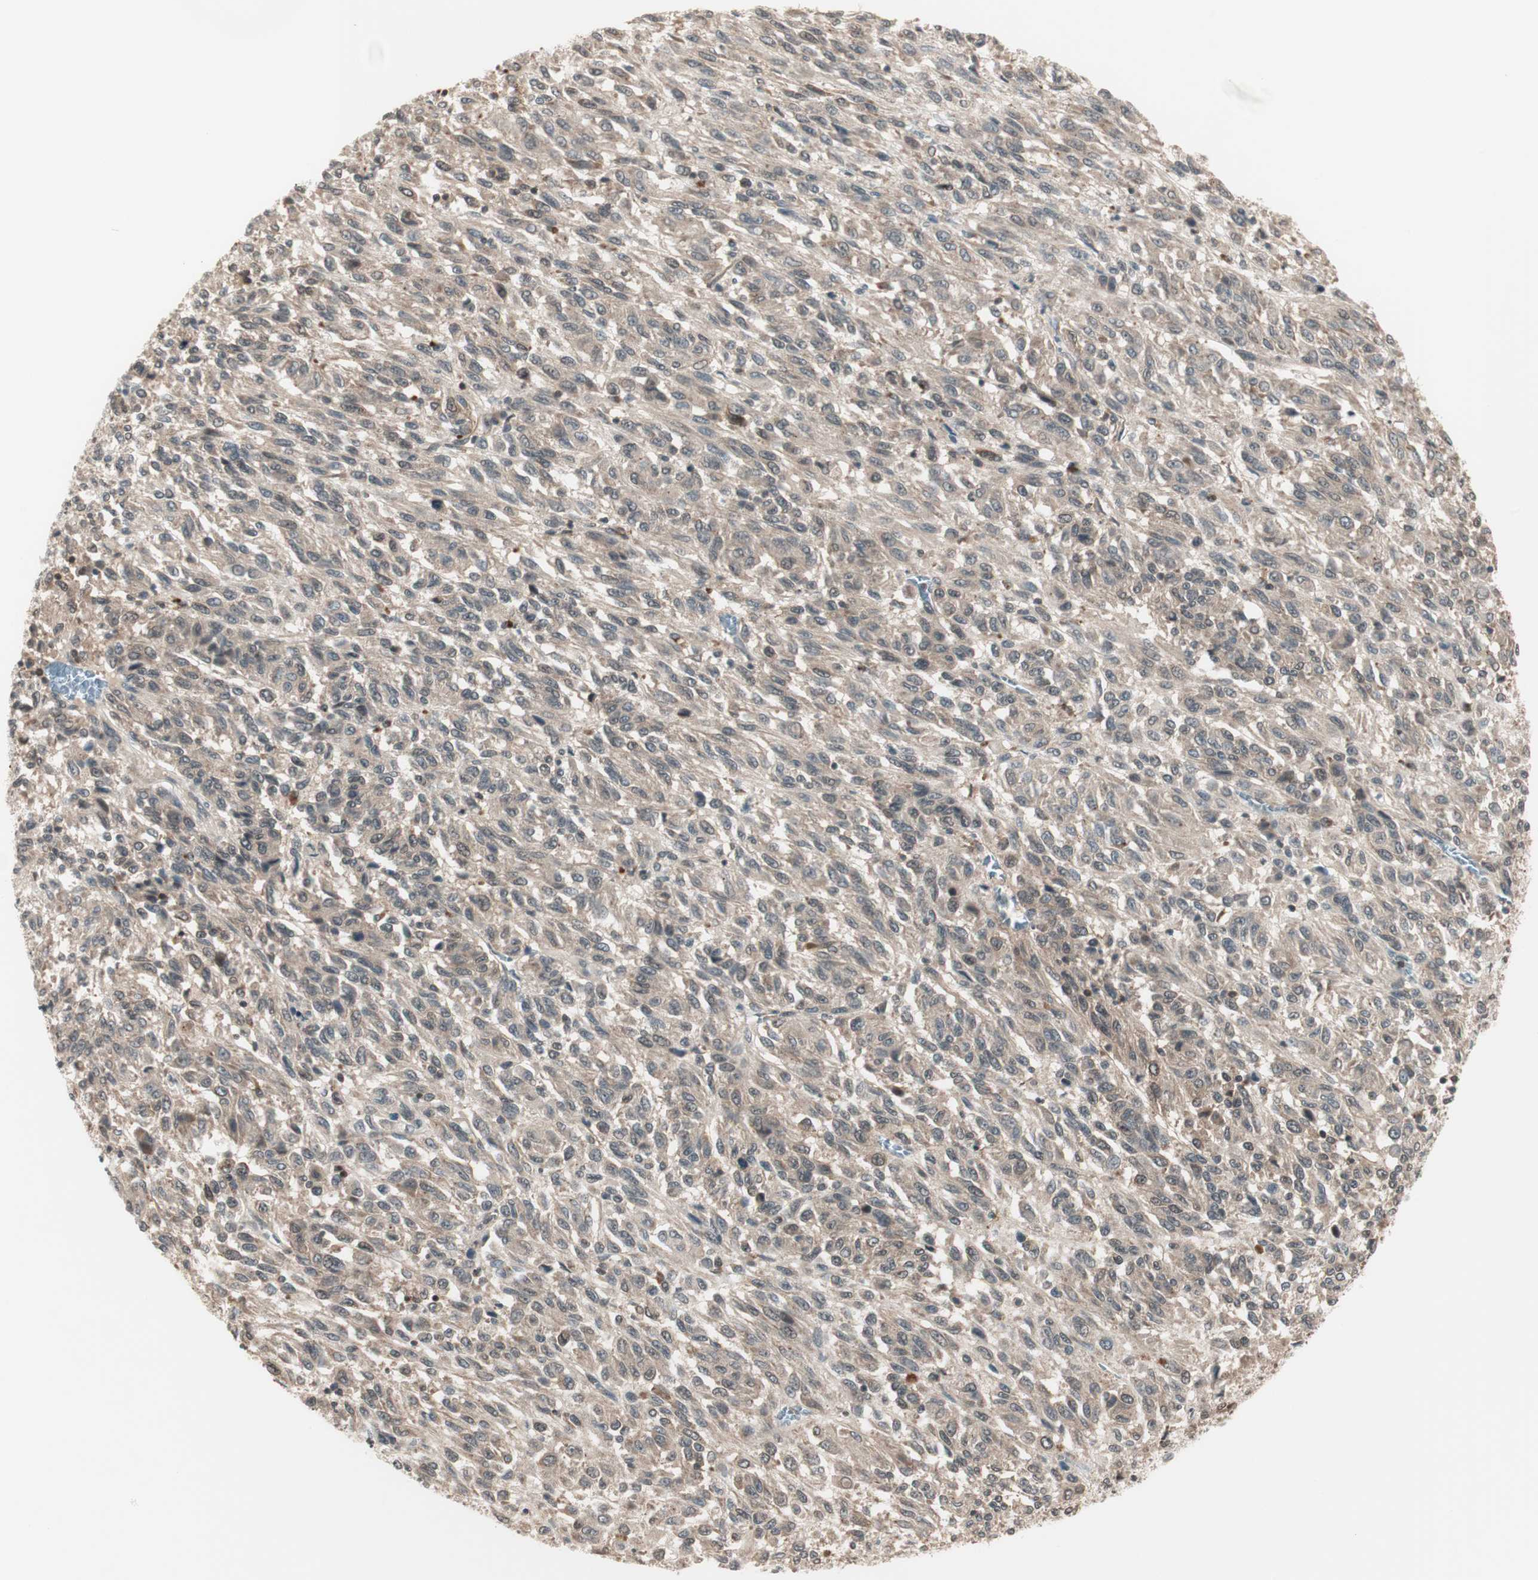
{"staining": {"intensity": "weak", "quantity": "25%-75%", "location": "cytoplasmic/membranous"}, "tissue": "melanoma", "cell_type": "Tumor cells", "image_type": "cancer", "snomed": [{"axis": "morphology", "description": "Malignant melanoma, Metastatic site"}, {"axis": "topography", "description": "Lung"}], "caption": "Tumor cells exhibit low levels of weak cytoplasmic/membranous staining in about 25%-75% of cells in human malignant melanoma (metastatic site). (Stains: DAB (3,3'-diaminobenzidine) in brown, nuclei in blue, Microscopy: brightfield microscopy at high magnification).", "gene": "UBE2I", "patient": {"sex": "male", "age": 64}}